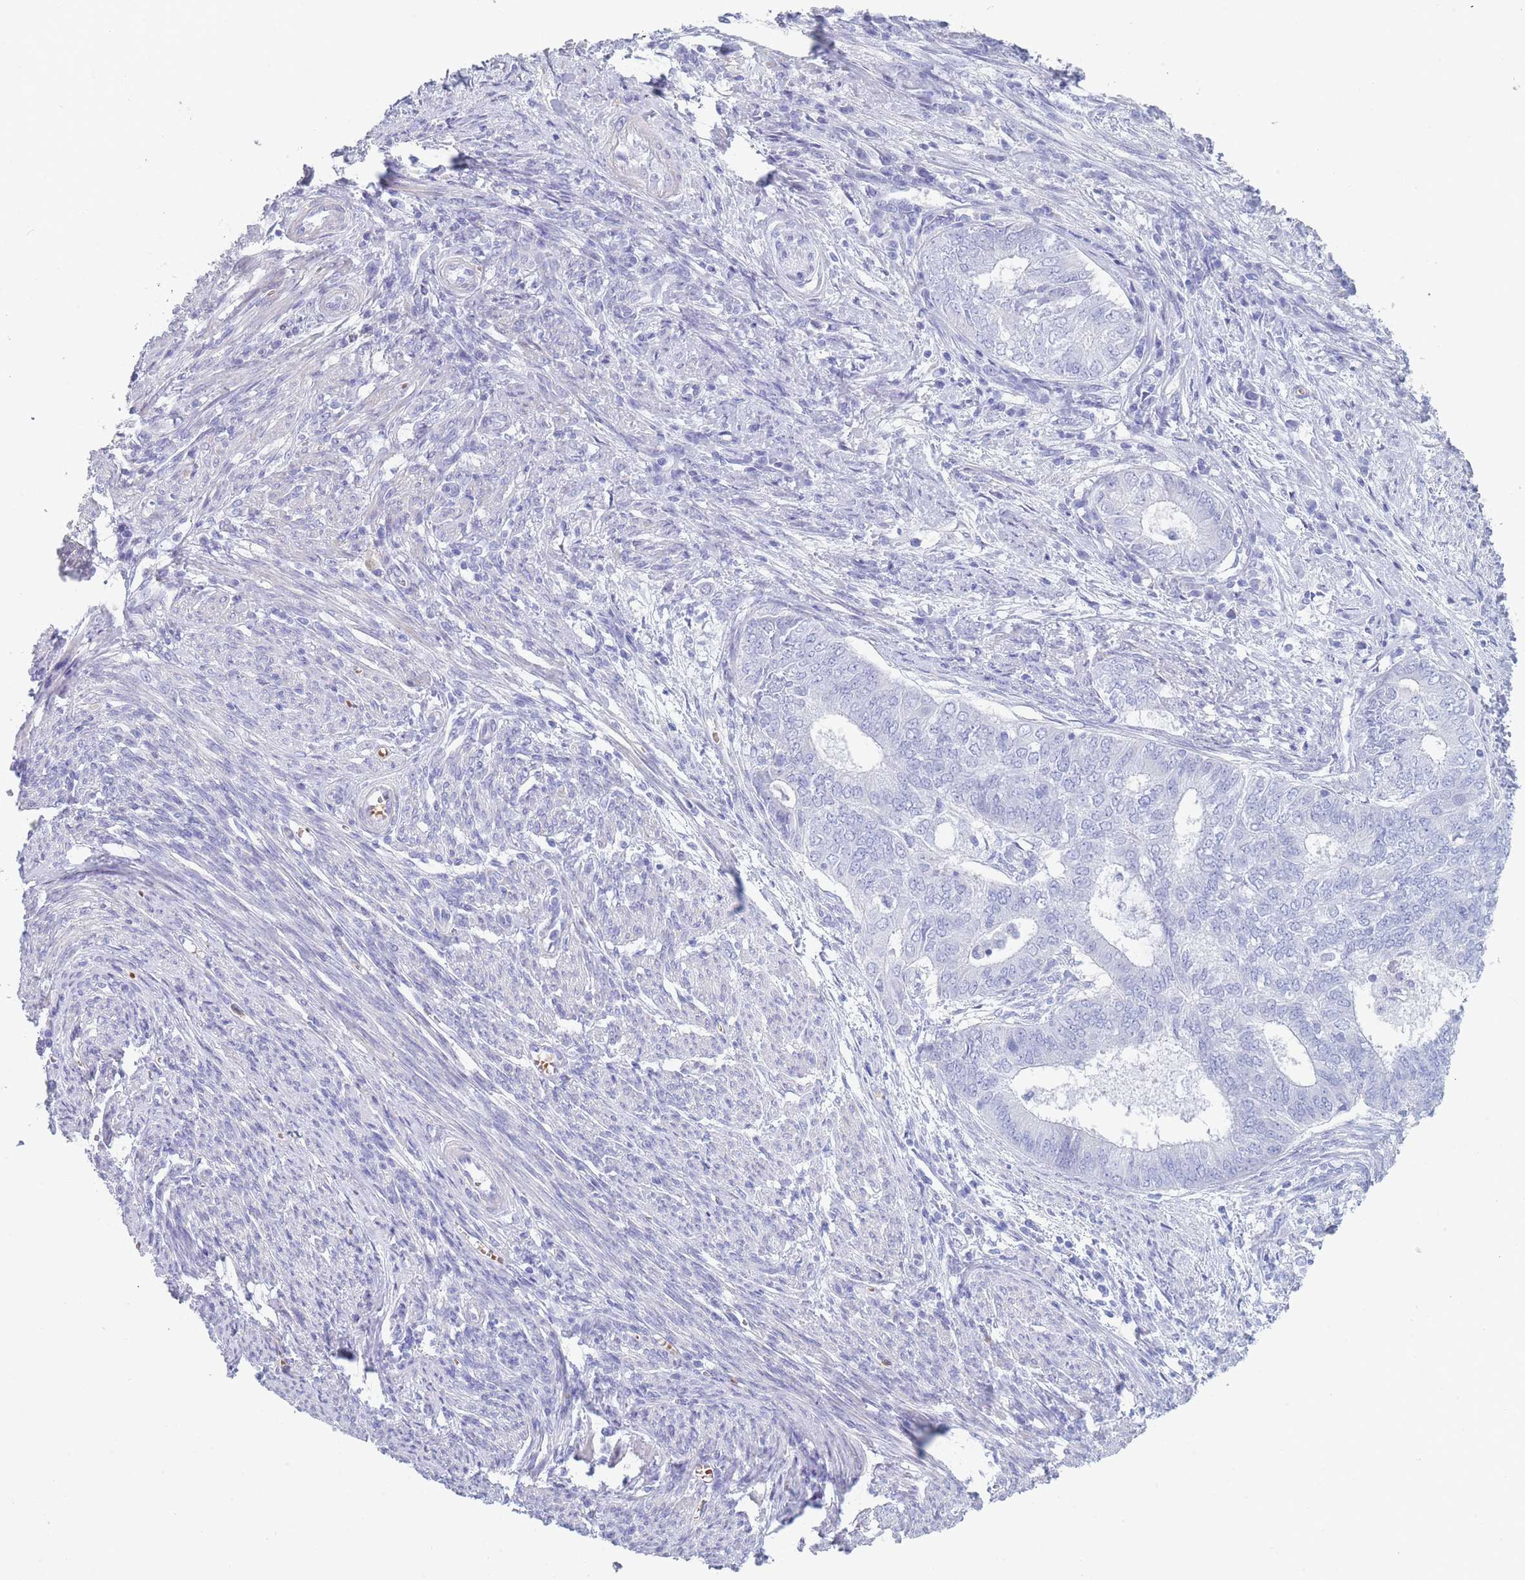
{"staining": {"intensity": "negative", "quantity": "none", "location": "none"}, "tissue": "endometrial cancer", "cell_type": "Tumor cells", "image_type": "cancer", "snomed": [{"axis": "morphology", "description": "Adenocarcinoma, NOS"}, {"axis": "topography", "description": "Endometrium"}], "caption": "Adenocarcinoma (endometrial) was stained to show a protein in brown. There is no significant staining in tumor cells.", "gene": "OR5D16", "patient": {"sex": "female", "age": 62}}